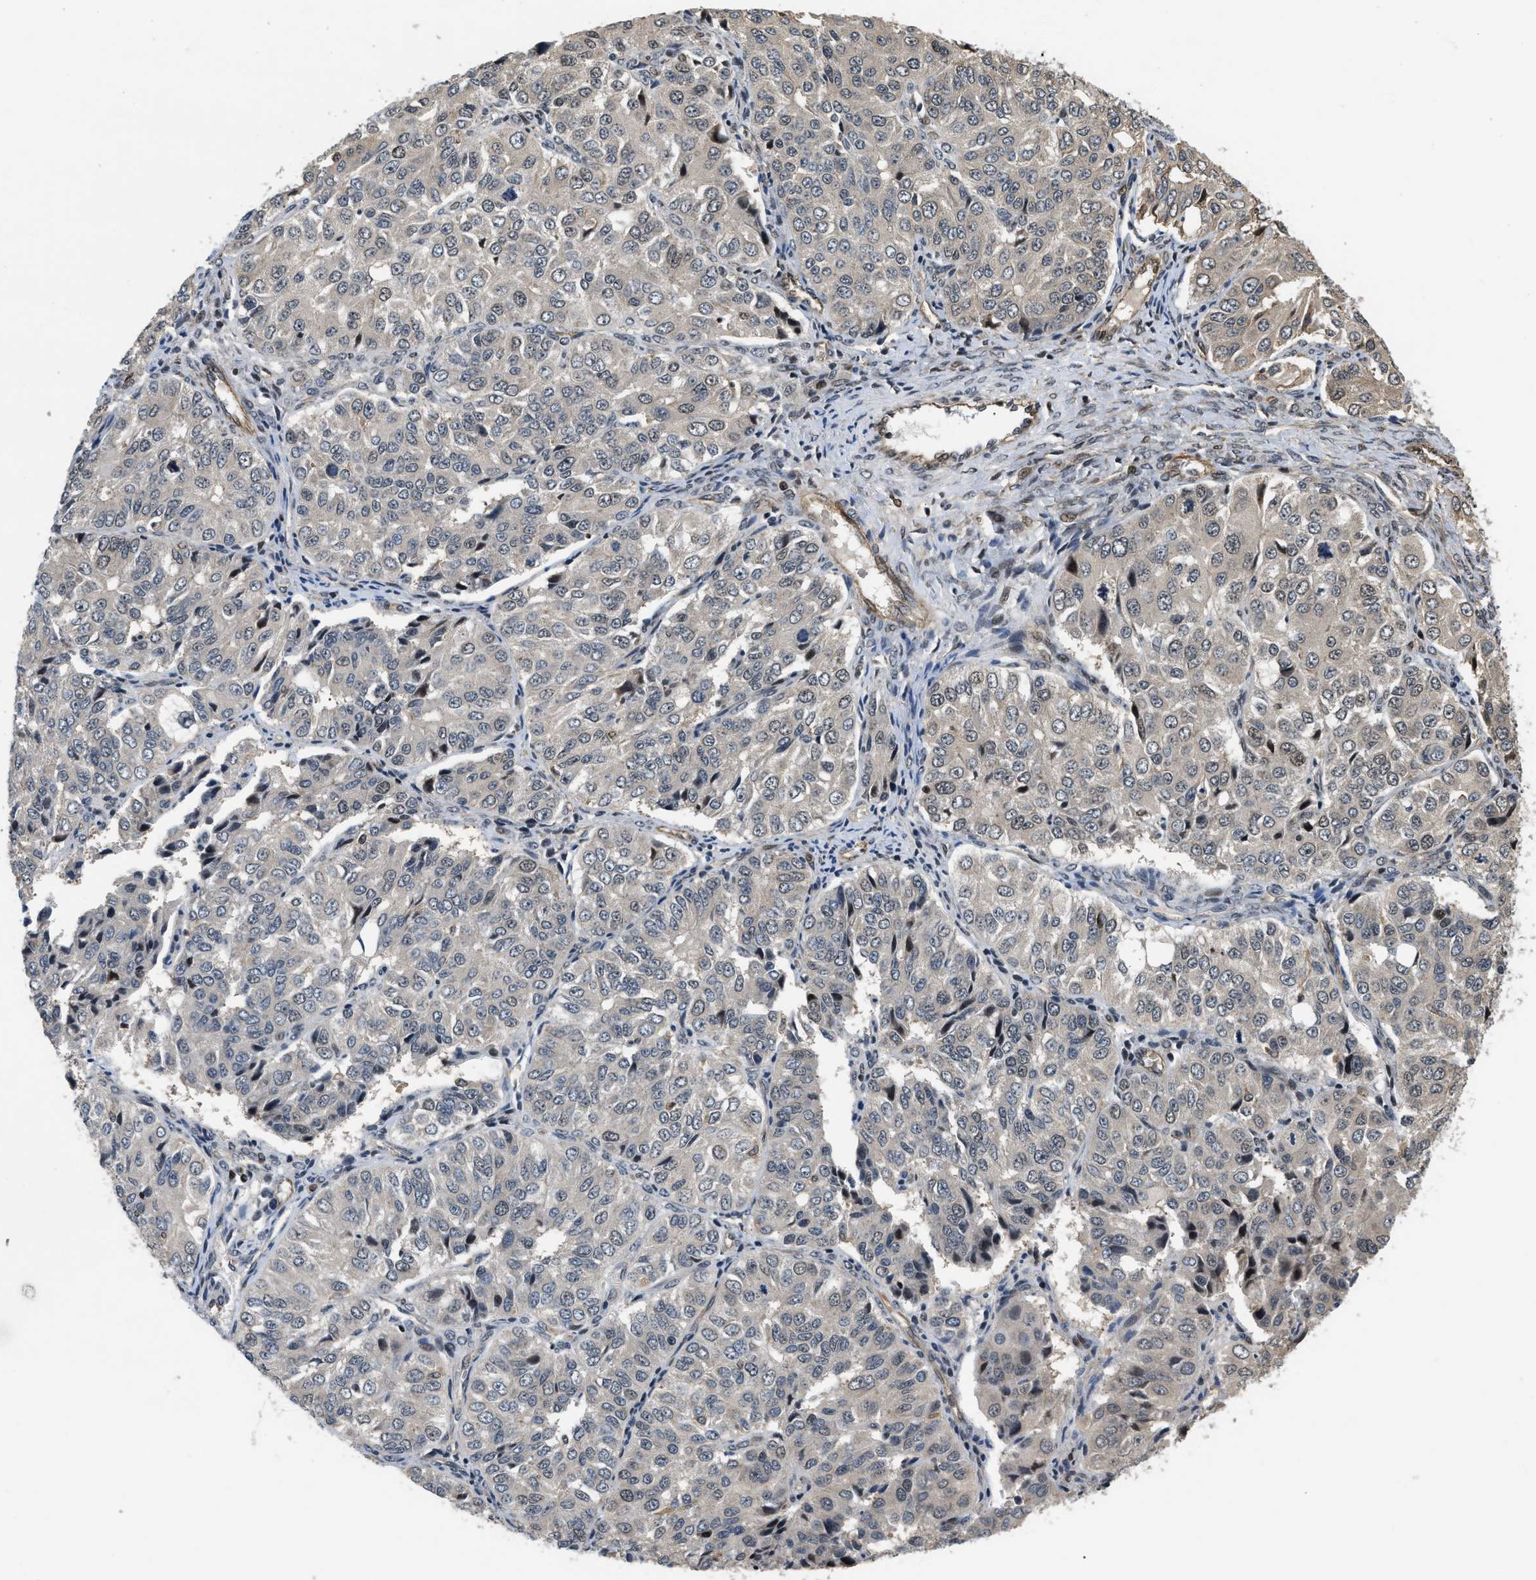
{"staining": {"intensity": "negative", "quantity": "none", "location": "none"}, "tissue": "ovarian cancer", "cell_type": "Tumor cells", "image_type": "cancer", "snomed": [{"axis": "morphology", "description": "Carcinoma, endometroid"}, {"axis": "topography", "description": "Ovary"}], "caption": "An IHC micrograph of ovarian cancer (endometroid carcinoma) is shown. There is no staining in tumor cells of ovarian cancer (endometroid carcinoma).", "gene": "LTA4H", "patient": {"sex": "female", "age": 51}}